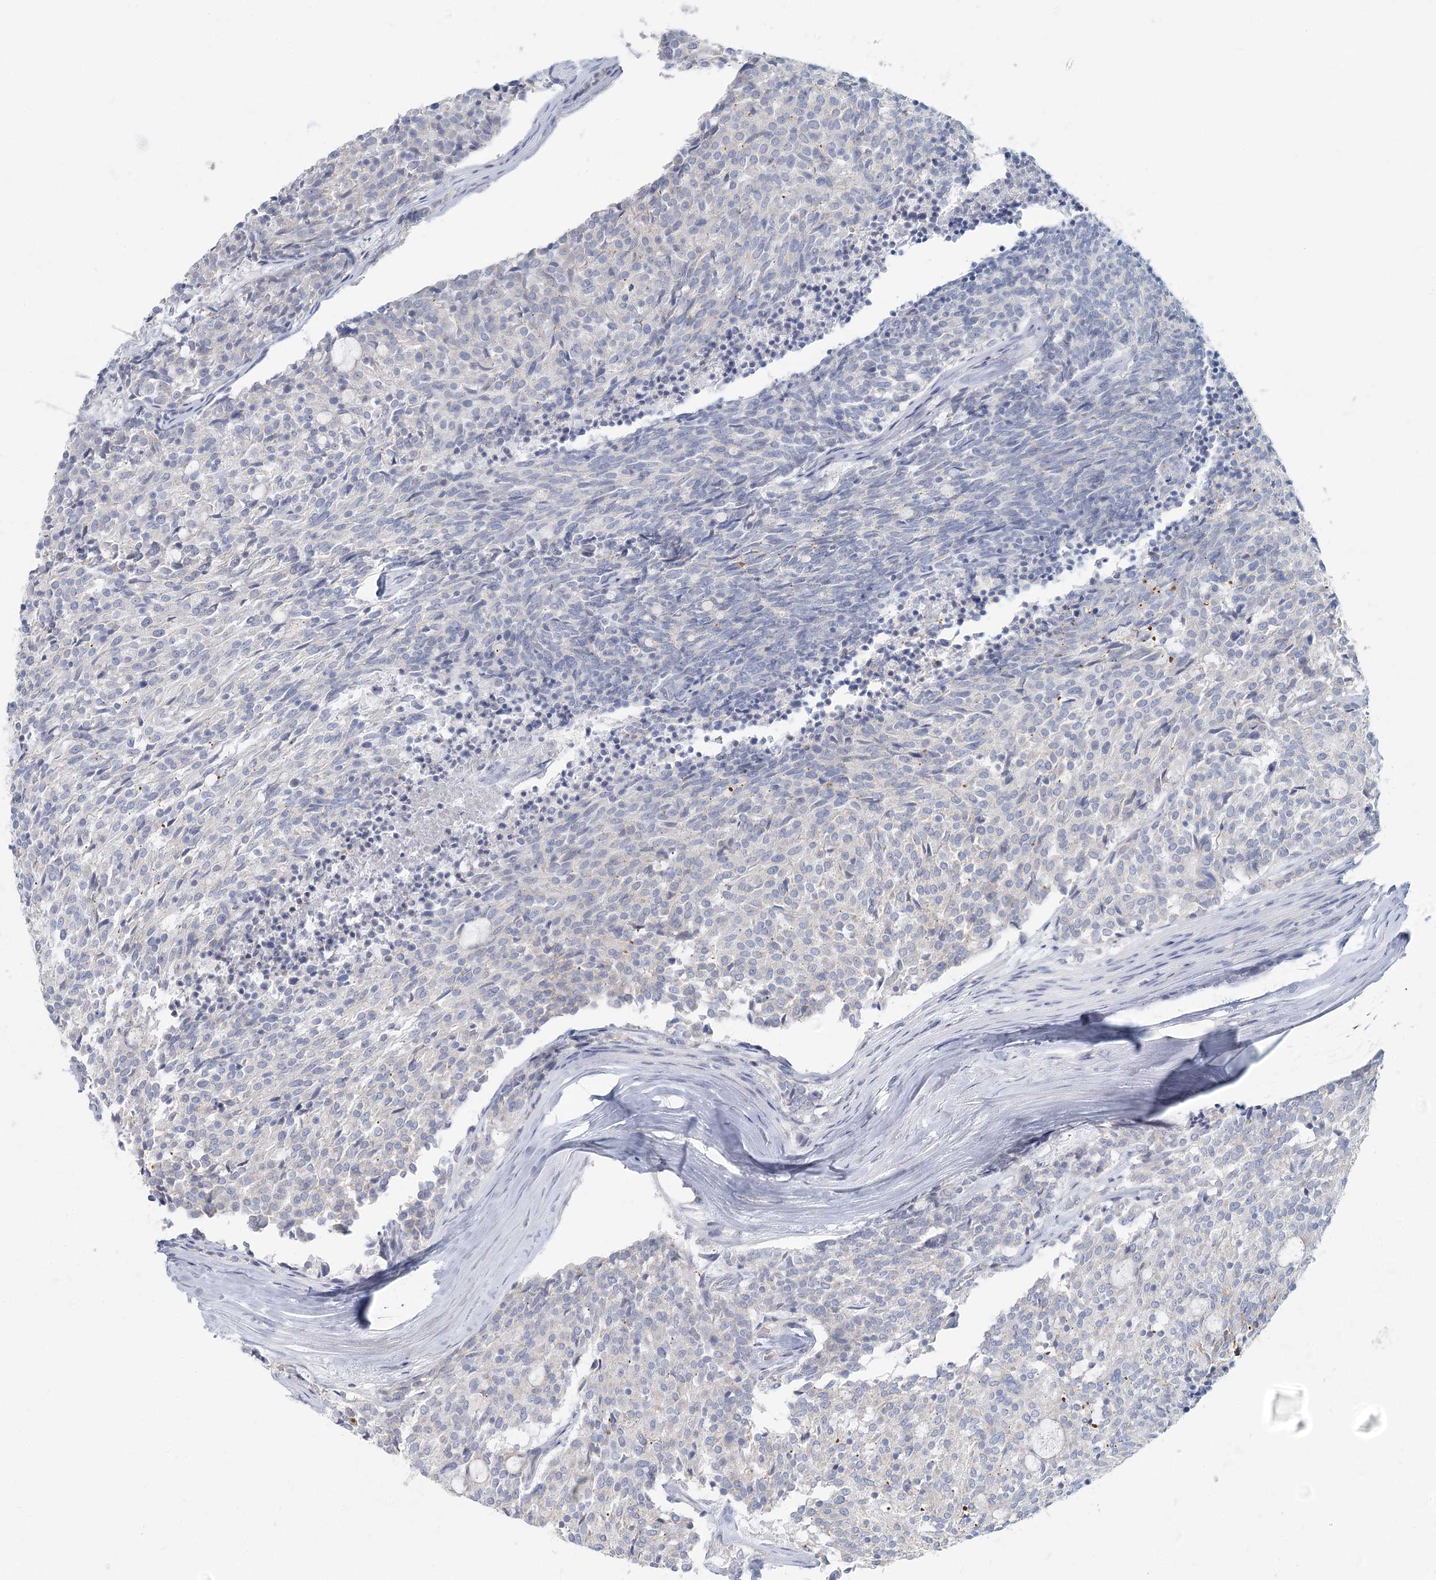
{"staining": {"intensity": "negative", "quantity": "none", "location": "none"}, "tissue": "carcinoid", "cell_type": "Tumor cells", "image_type": "cancer", "snomed": [{"axis": "morphology", "description": "Carcinoid, malignant, NOS"}, {"axis": "topography", "description": "Pancreas"}], "caption": "High magnification brightfield microscopy of carcinoid stained with DAB (brown) and counterstained with hematoxylin (blue): tumor cells show no significant expression. The staining is performed using DAB brown chromogen with nuclei counter-stained in using hematoxylin.", "gene": "FAM110C", "patient": {"sex": "female", "age": 54}}